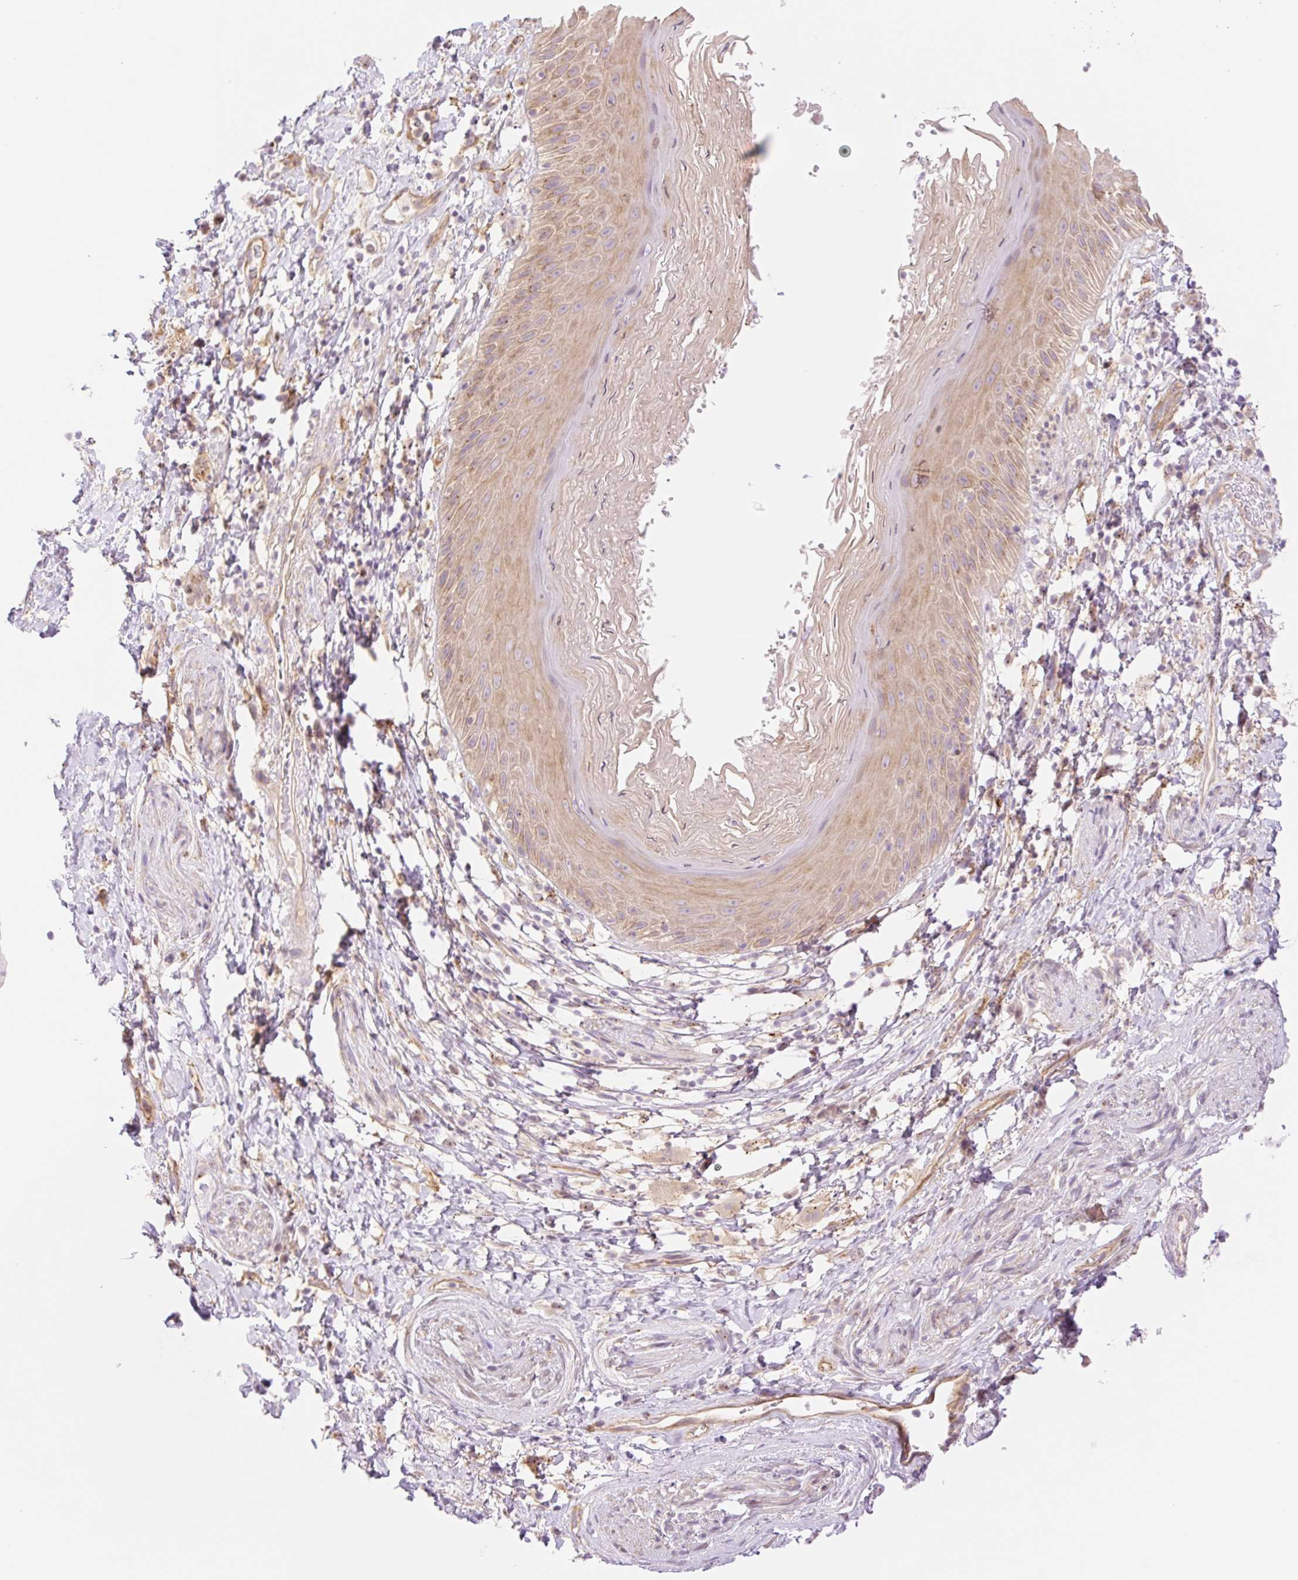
{"staining": {"intensity": "moderate", "quantity": "25%-75%", "location": "cytoplasmic/membranous"}, "tissue": "skin", "cell_type": "Epidermal cells", "image_type": "normal", "snomed": [{"axis": "morphology", "description": "Normal tissue, NOS"}, {"axis": "topography", "description": "Anal"}], "caption": "Epidermal cells exhibit medium levels of moderate cytoplasmic/membranous staining in about 25%-75% of cells in normal human skin.", "gene": "NLRP5", "patient": {"sex": "male", "age": 78}}